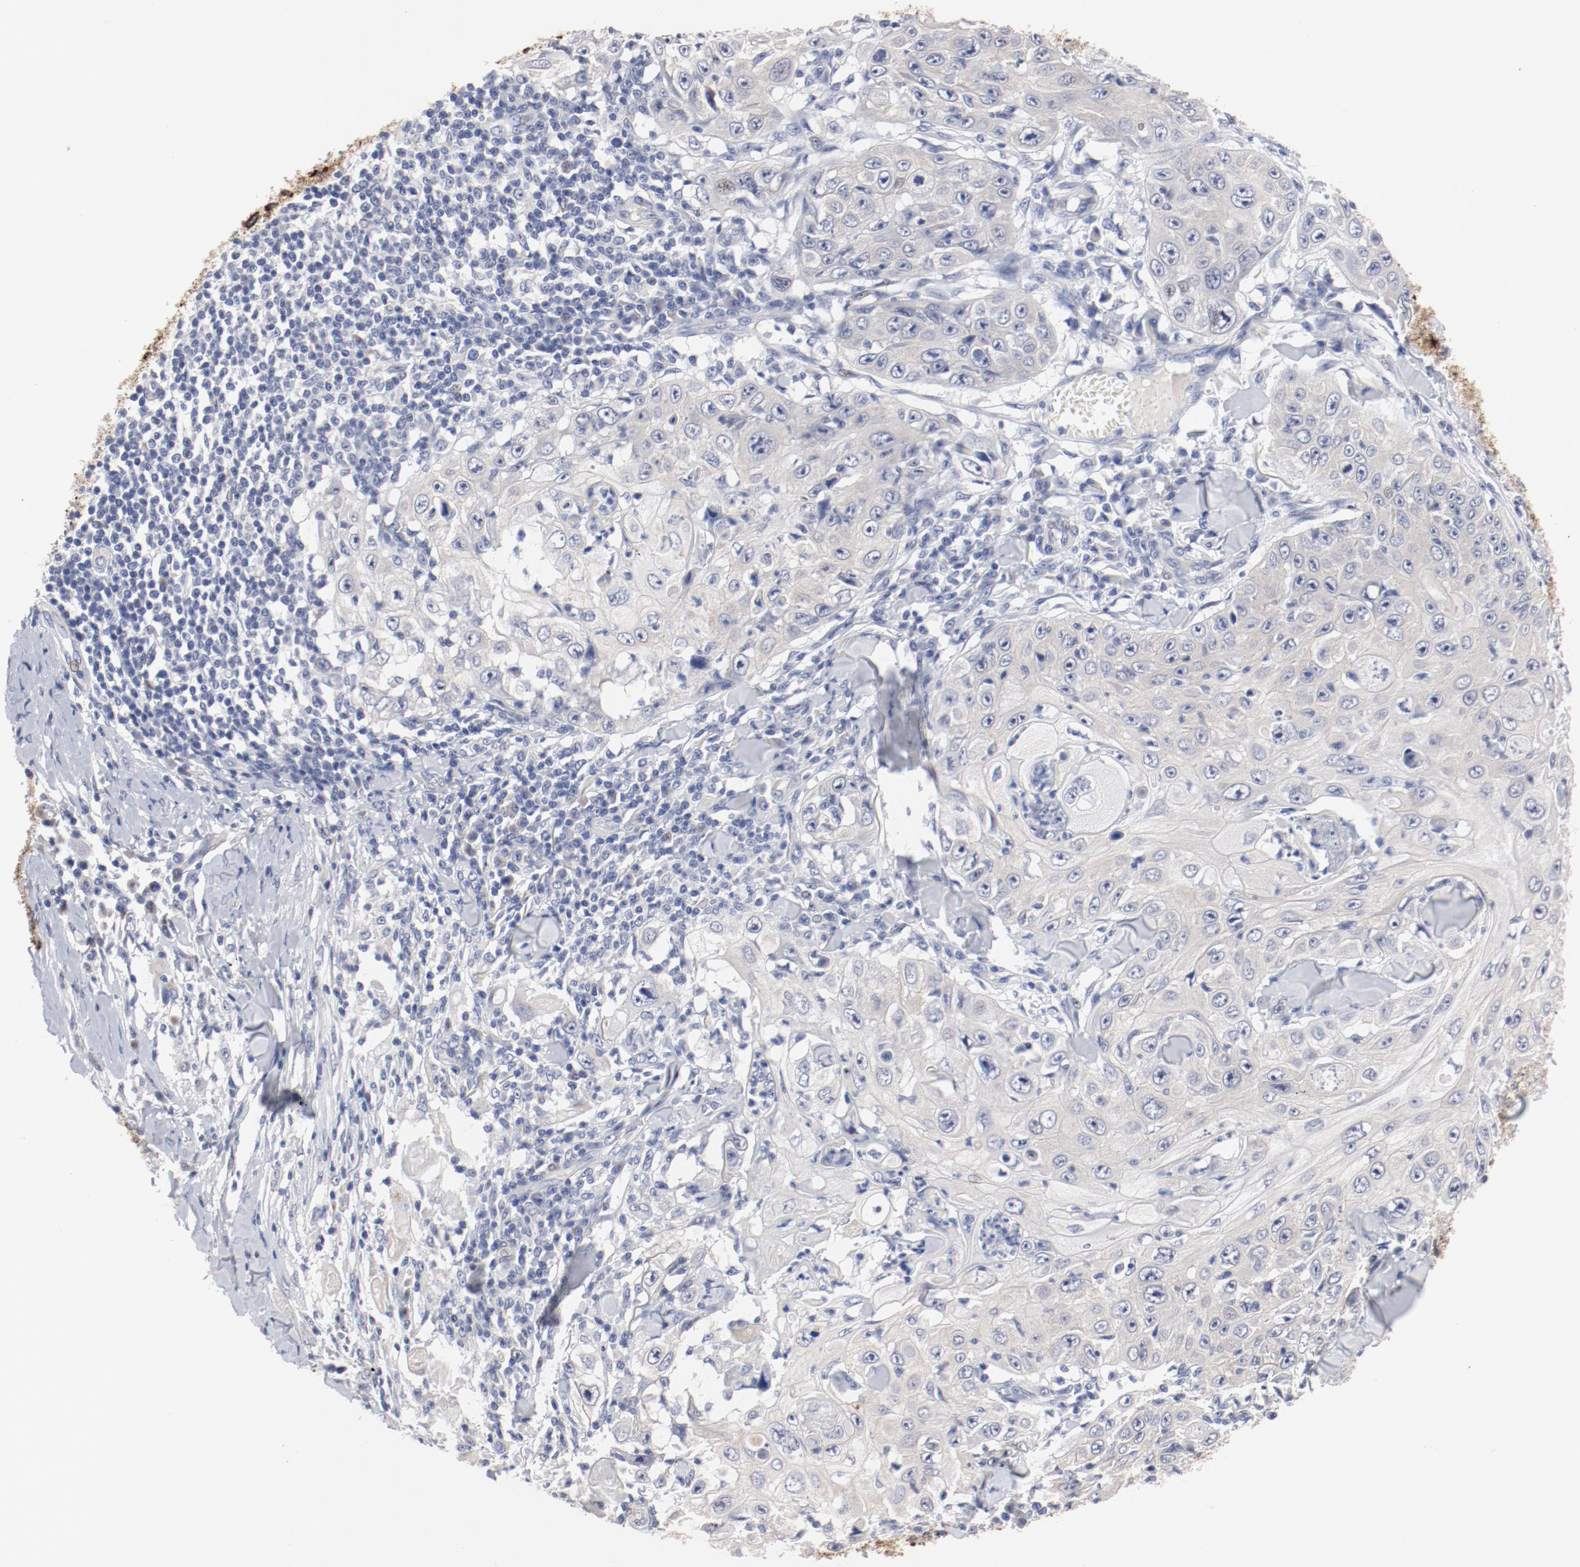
{"staining": {"intensity": "negative", "quantity": "none", "location": "none"}, "tissue": "skin cancer", "cell_type": "Tumor cells", "image_type": "cancer", "snomed": [{"axis": "morphology", "description": "Squamous cell carcinoma, NOS"}, {"axis": "topography", "description": "Skin"}], "caption": "Protein analysis of squamous cell carcinoma (skin) reveals no significant expression in tumor cells.", "gene": "GPR143", "patient": {"sex": "male", "age": 86}}